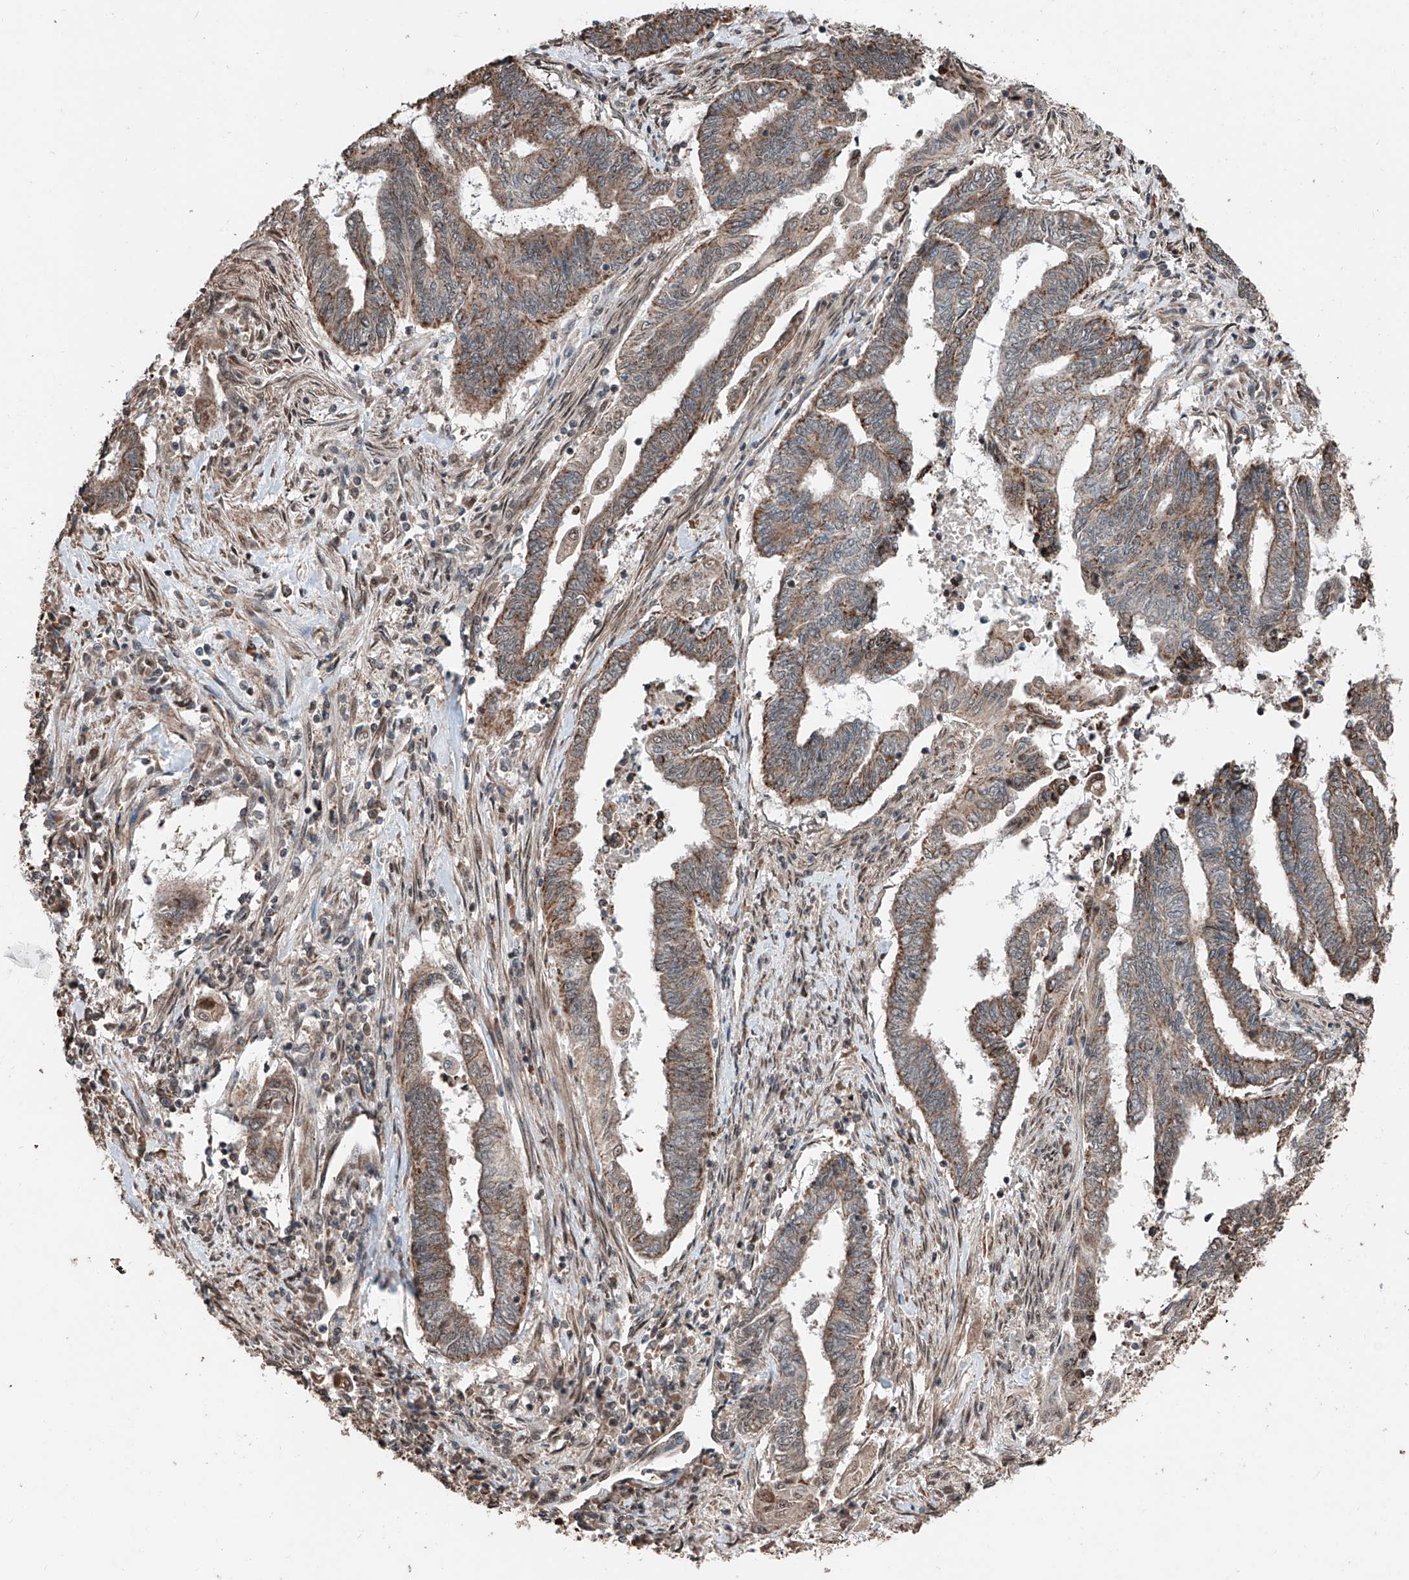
{"staining": {"intensity": "moderate", "quantity": "25%-75%", "location": "cytoplasmic/membranous"}, "tissue": "endometrial cancer", "cell_type": "Tumor cells", "image_type": "cancer", "snomed": [{"axis": "morphology", "description": "Adenocarcinoma, NOS"}, {"axis": "topography", "description": "Uterus"}, {"axis": "topography", "description": "Endometrium"}], "caption": "Immunohistochemical staining of human endometrial cancer (adenocarcinoma) reveals moderate cytoplasmic/membranous protein expression in approximately 25%-75% of tumor cells. (IHC, brightfield microscopy, high magnification).", "gene": "ZNF445", "patient": {"sex": "female", "age": 70}}